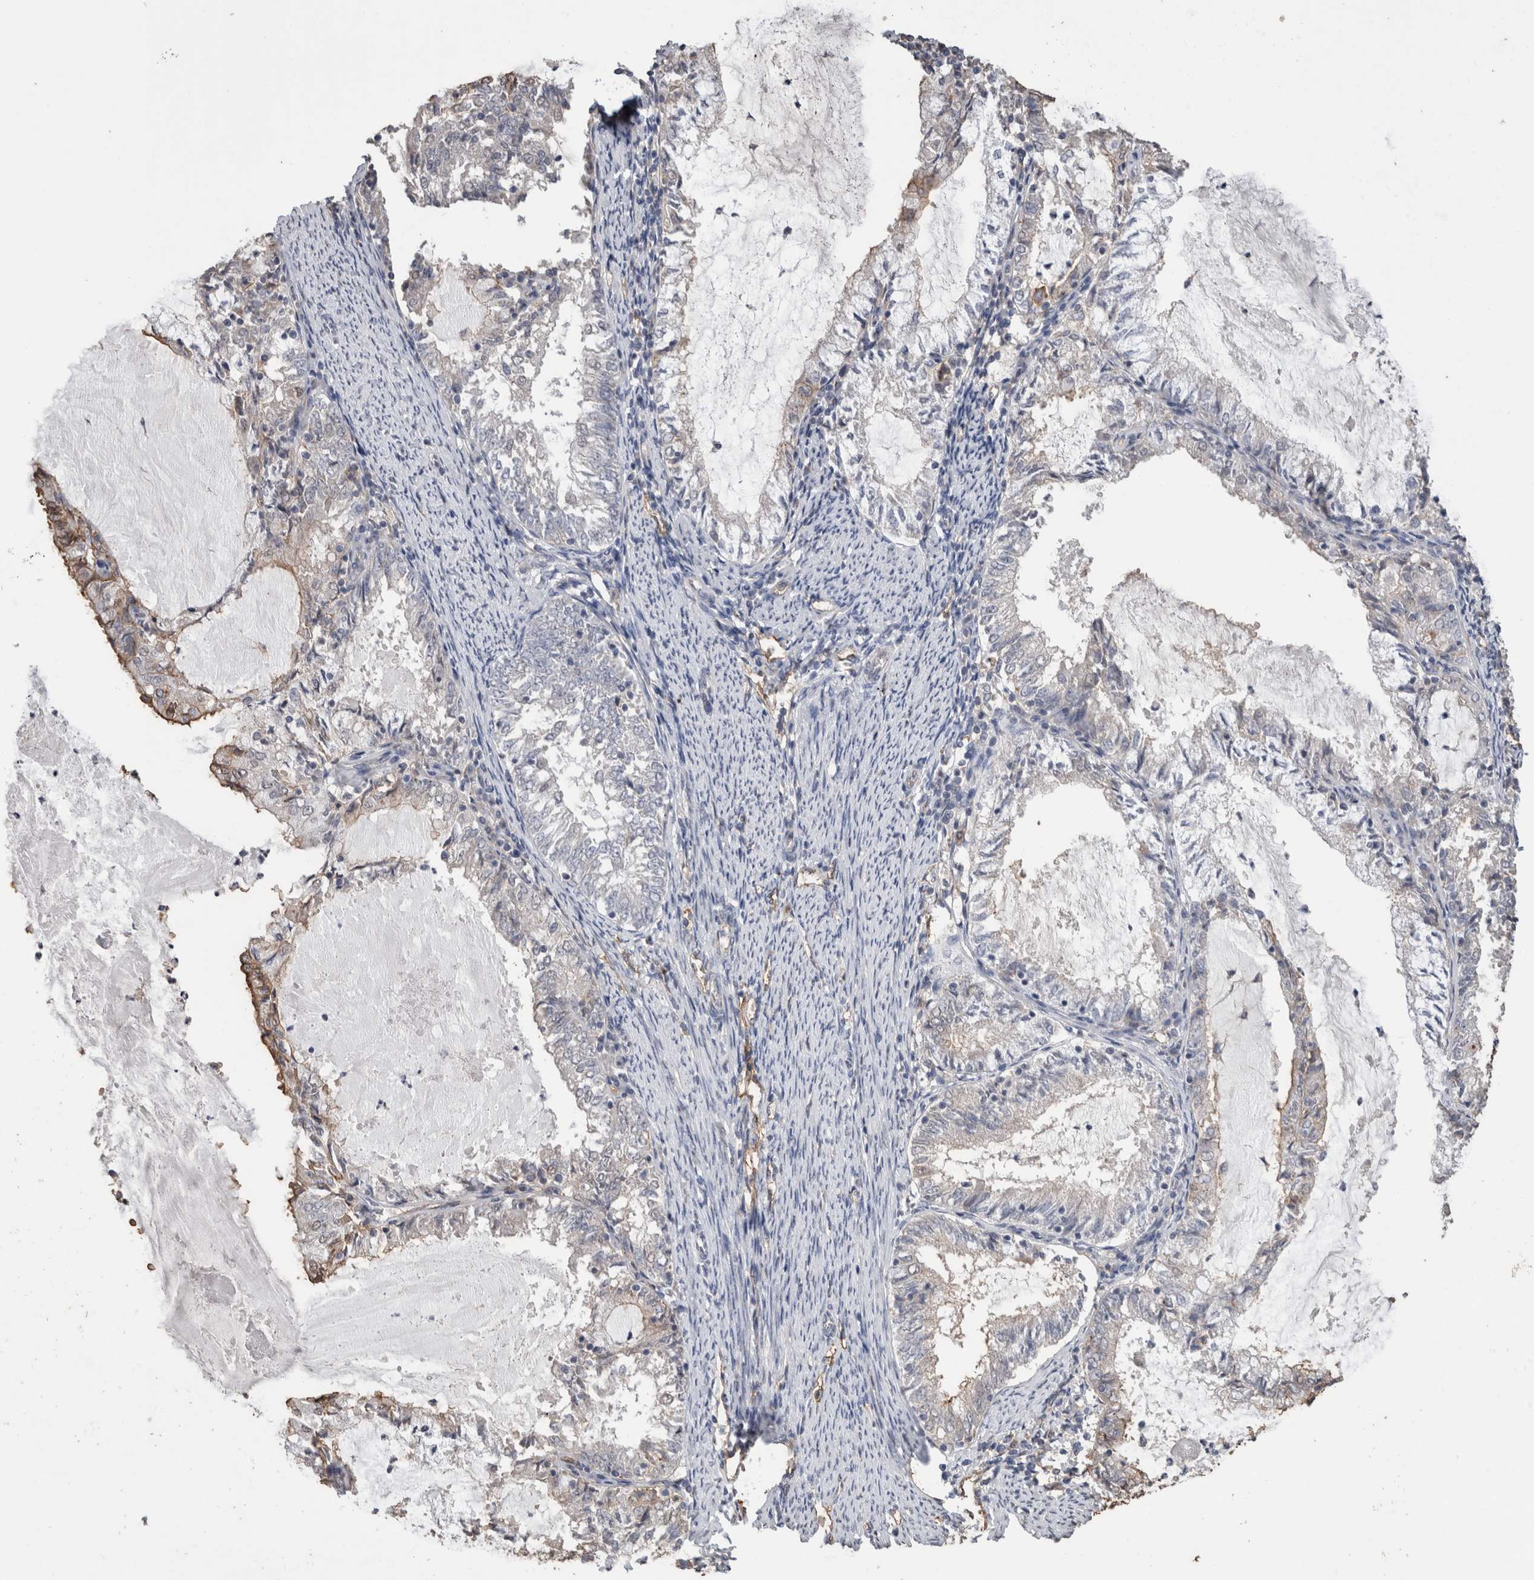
{"staining": {"intensity": "moderate", "quantity": "<25%", "location": "cytoplasmic/membranous"}, "tissue": "endometrial cancer", "cell_type": "Tumor cells", "image_type": "cancer", "snomed": [{"axis": "morphology", "description": "Adenocarcinoma, NOS"}, {"axis": "topography", "description": "Endometrium"}], "caption": "Moderate cytoplasmic/membranous protein staining is appreciated in about <25% of tumor cells in endometrial adenocarcinoma.", "gene": "S100A10", "patient": {"sex": "female", "age": 57}}